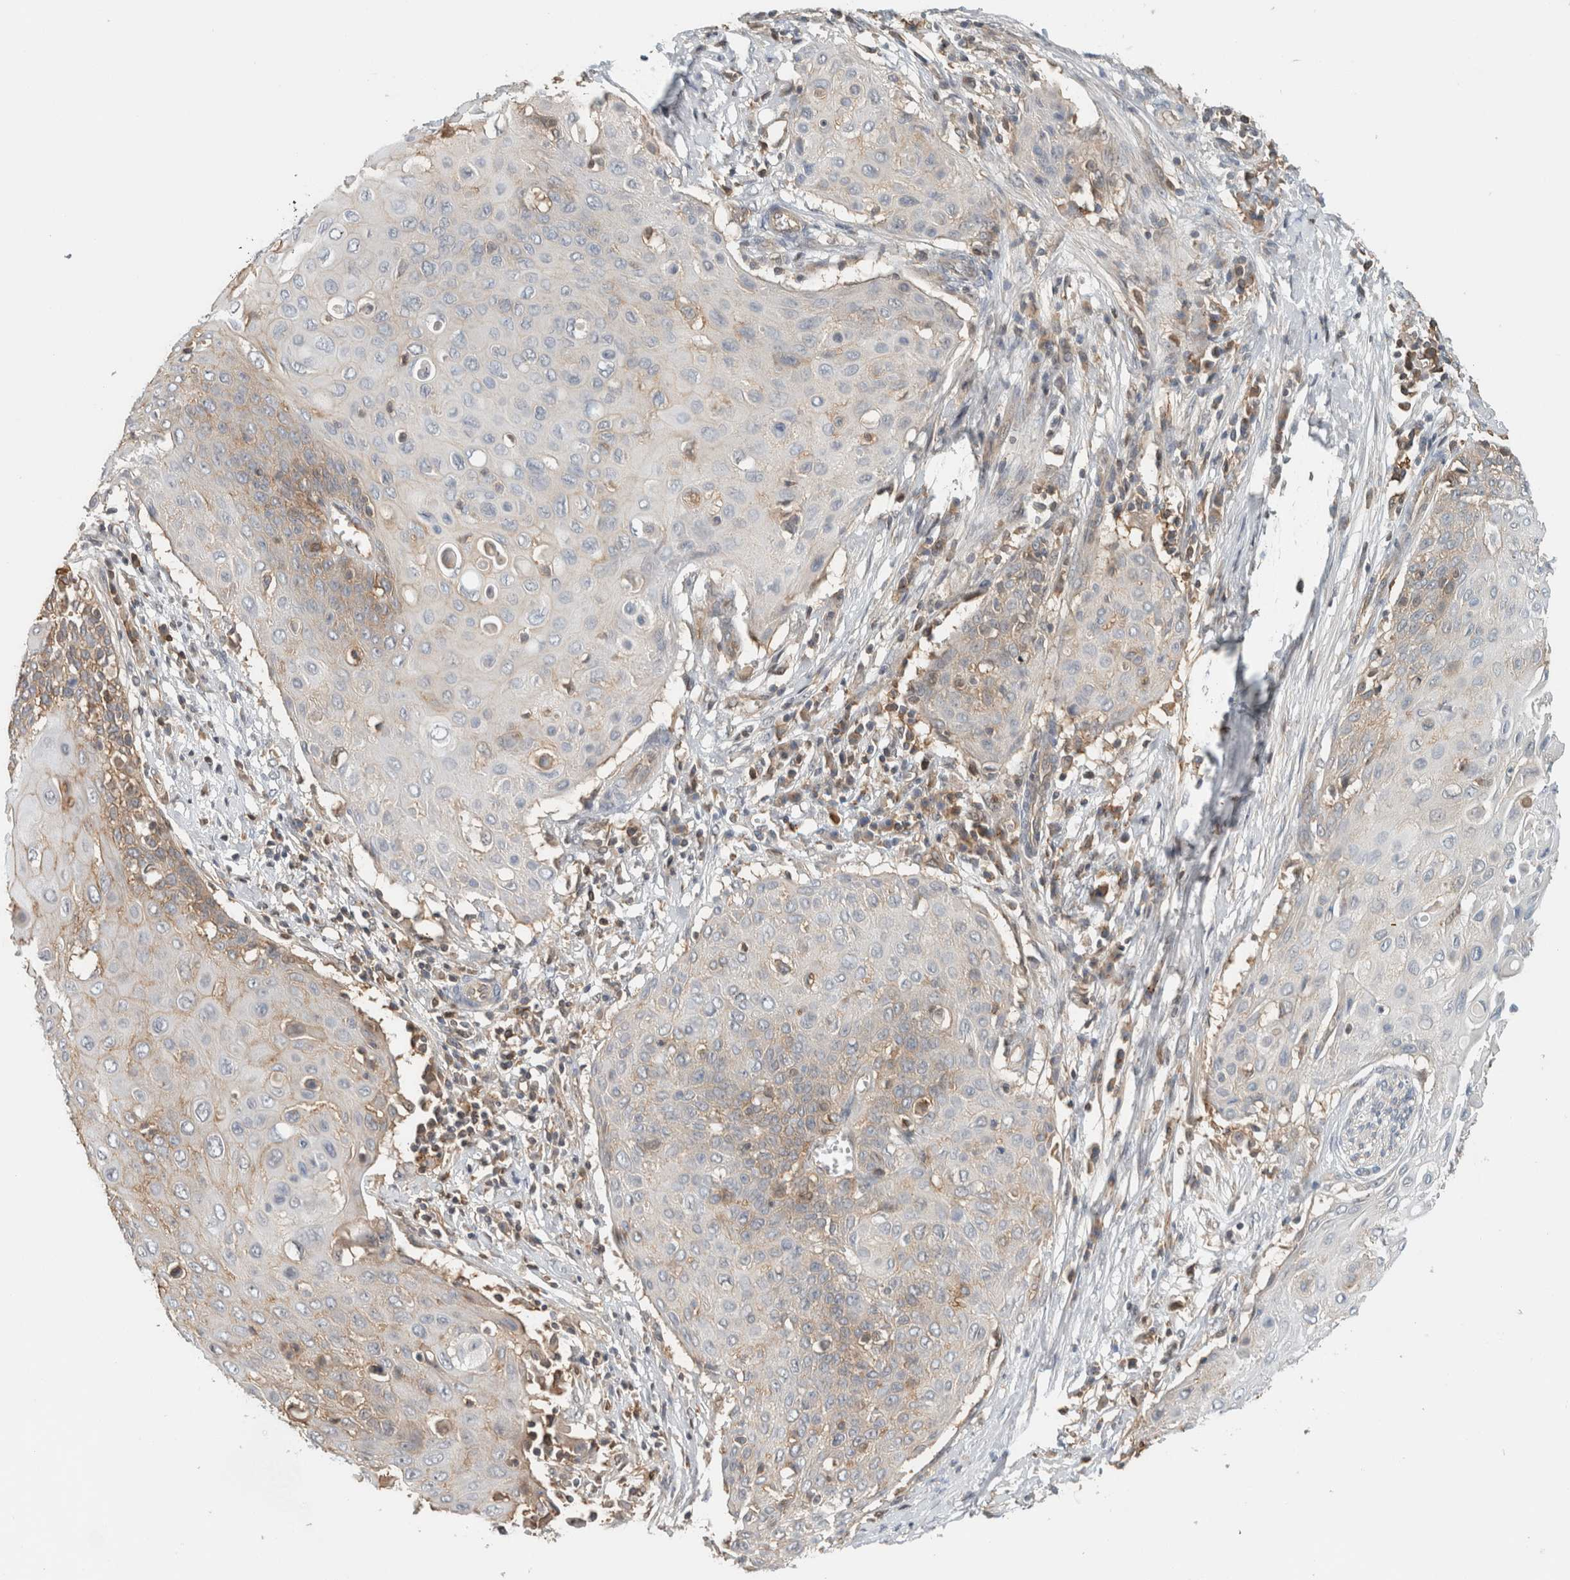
{"staining": {"intensity": "weak", "quantity": "<25%", "location": "cytoplasmic/membranous"}, "tissue": "cervical cancer", "cell_type": "Tumor cells", "image_type": "cancer", "snomed": [{"axis": "morphology", "description": "Squamous cell carcinoma, NOS"}, {"axis": "topography", "description": "Cervix"}], "caption": "Human cervical cancer stained for a protein using IHC exhibits no staining in tumor cells.", "gene": "PFDN4", "patient": {"sex": "female", "age": 39}}